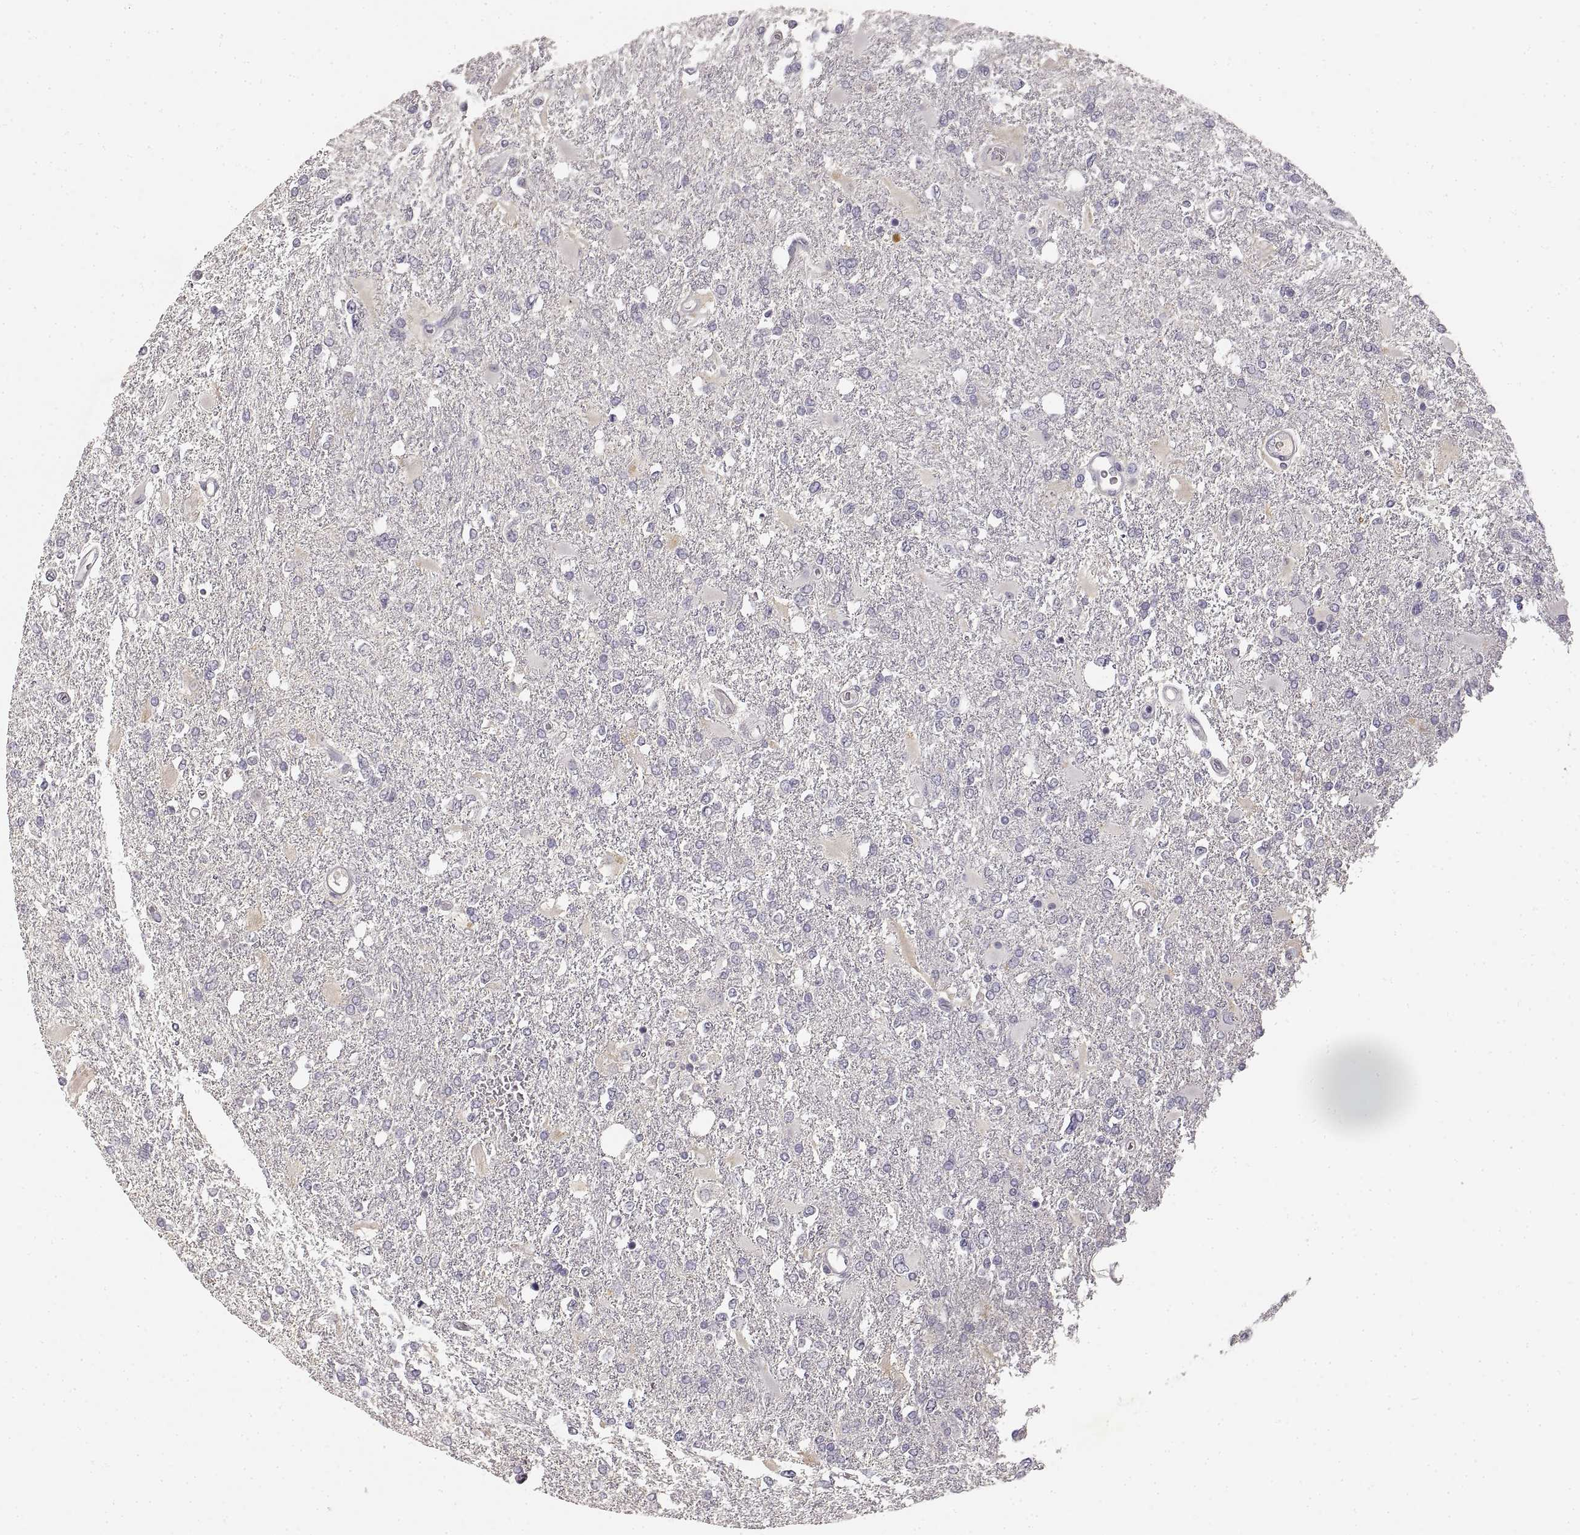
{"staining": {"intensity": "negative", "quantity": "none", "location": "none"}, "tissue": "glioma", "cell_type": "Tumor cells", "image_type": "cancer", "snomed": [{"axis": "morphology", "description": "Glioma, malignant, High grade"}, {"axis": "topography", "description": "Cerebral cortex"}], "caption": "Image shows no significant protein expression in tumor cells of glioma.", "gene": "RUNDC3A", "patient": {"sex": "male", "age": 79}}